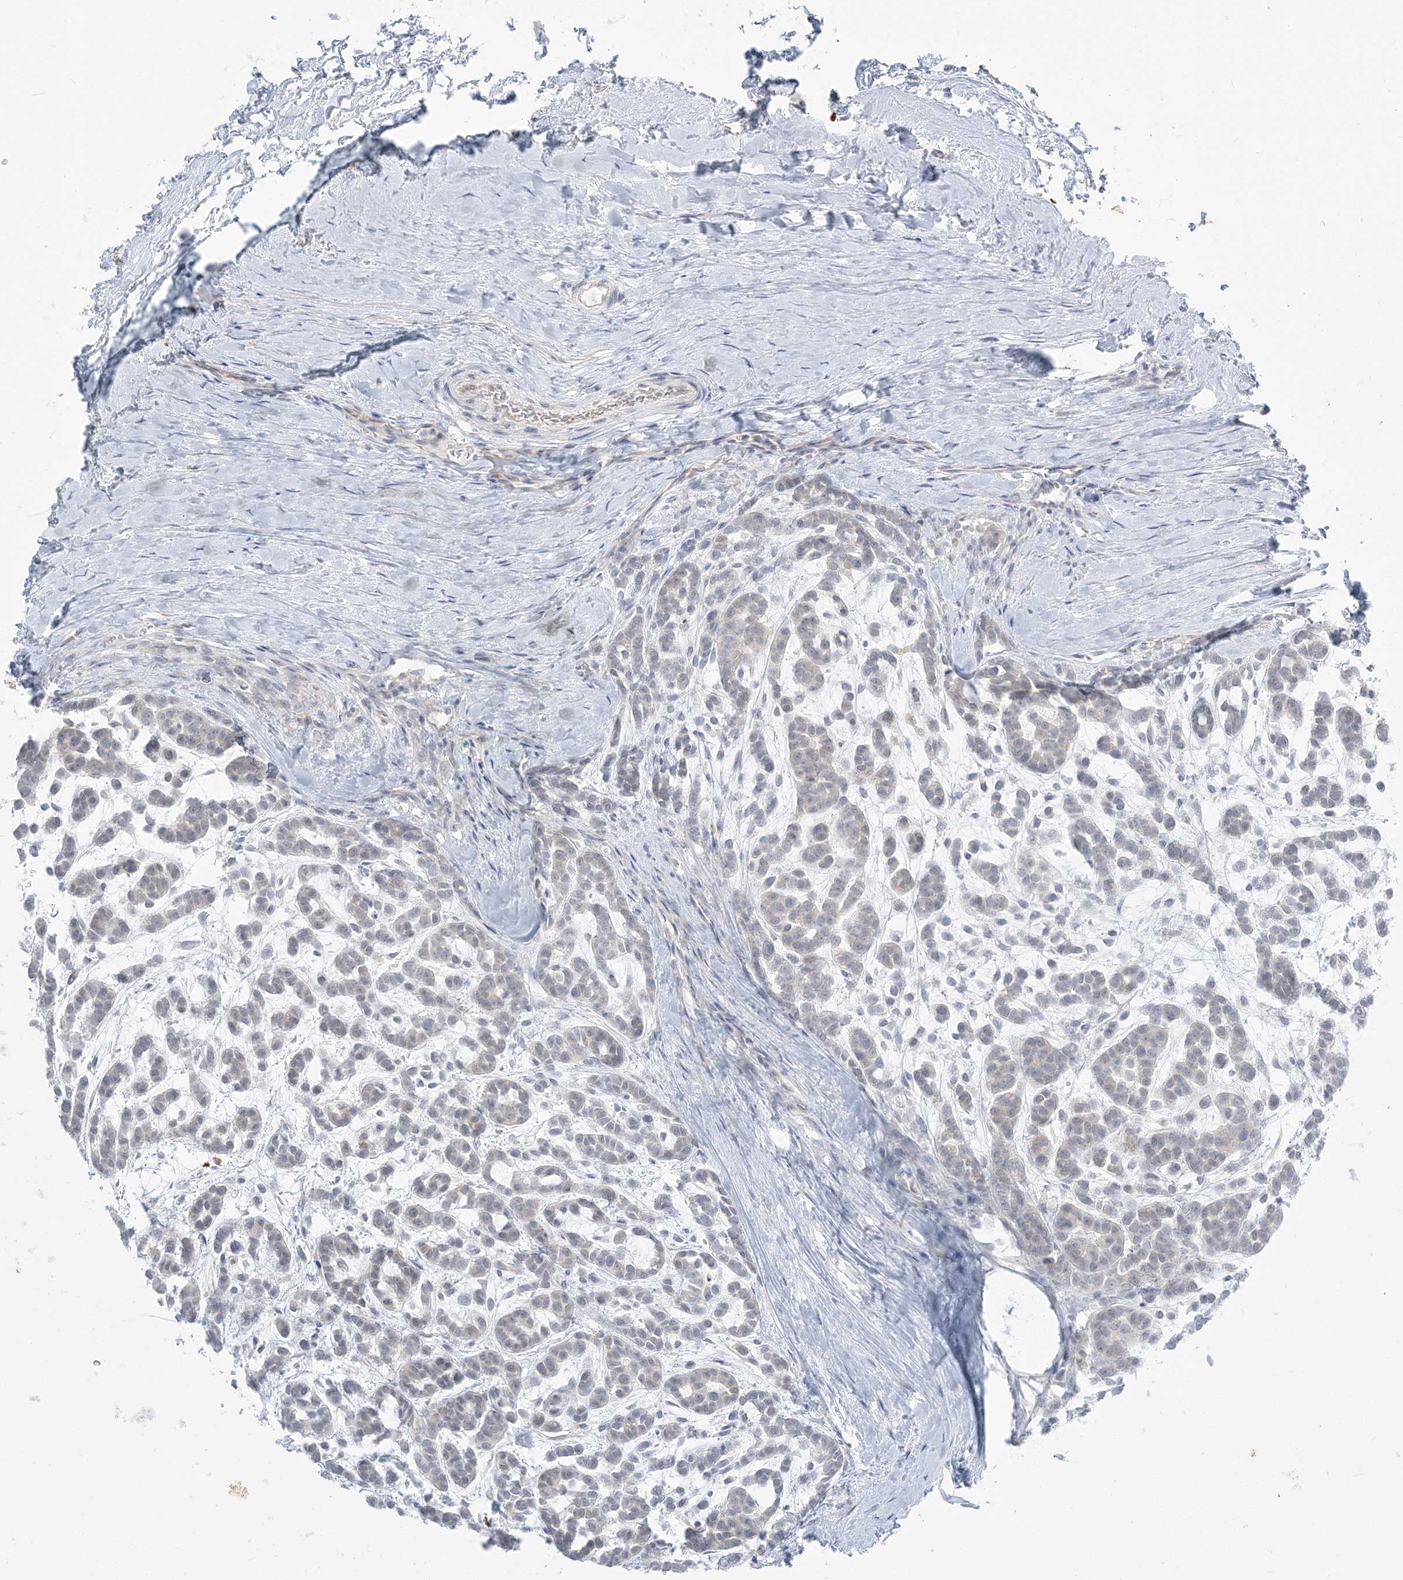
{"staining": {"intensity": "negative", "quantity": "none", "location": "none"}, "tissue": "head and neck cancer", "cell_type": "Tumor cells", "image_type": "cancer", "snomed": [{"axis": "morphology", "description": "Adenocarcinoma, NOS"}, {"axis": "morphology", "description": "Adenoma, NOS"}, {"axis": "topography", "description": "Head-Neck"}], "caption": "The image displays no significant positivity in tumor cells of head and neck adenoma.", "gene": "ZC3H6", "patient": {"sex": "female", "age": 55}}